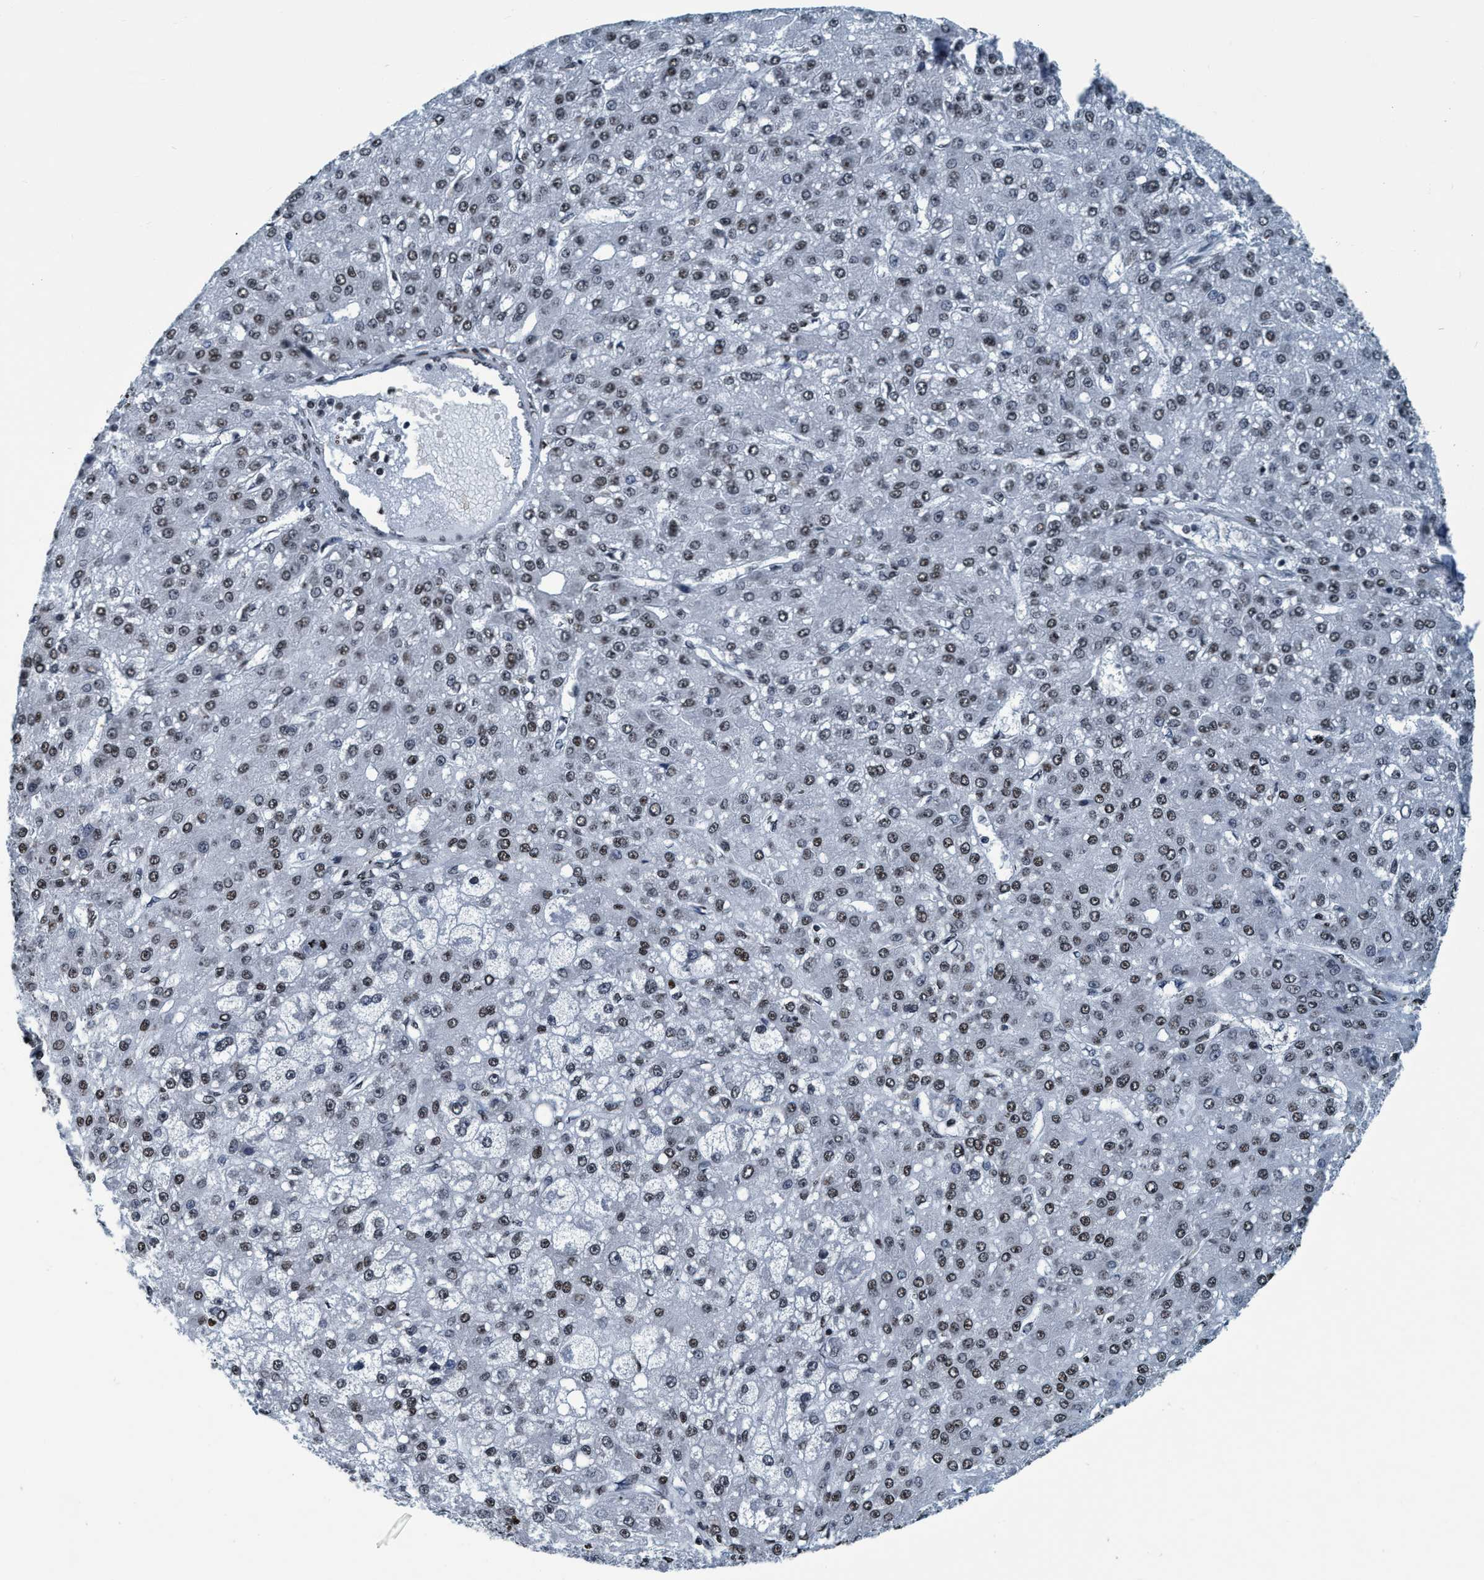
{"staining": {"intensity": "weak", "quantity": ">75%", "location": "nuclear"}, "tissue": "liver cancer", "cell_type": "Tumor cells", "image_type": "cancer", "snomed": [{"axis": "morphology", "description": "Carcinoma, Hepatocellular, NOS"}, {"axis": "topography", "description": "Liver"}], "caption": "Immunohistochemical staining of liver cancer (hepatocellular carcinoma) exhibits low levels of weak nuclear protein expression in approximately >75% of tumor cells. Immunohistochemistry stains the protein in brown and the nuclei are stained blue.", "gene": "CCNE2", "patient": {"sex": "male", "age": 67}}